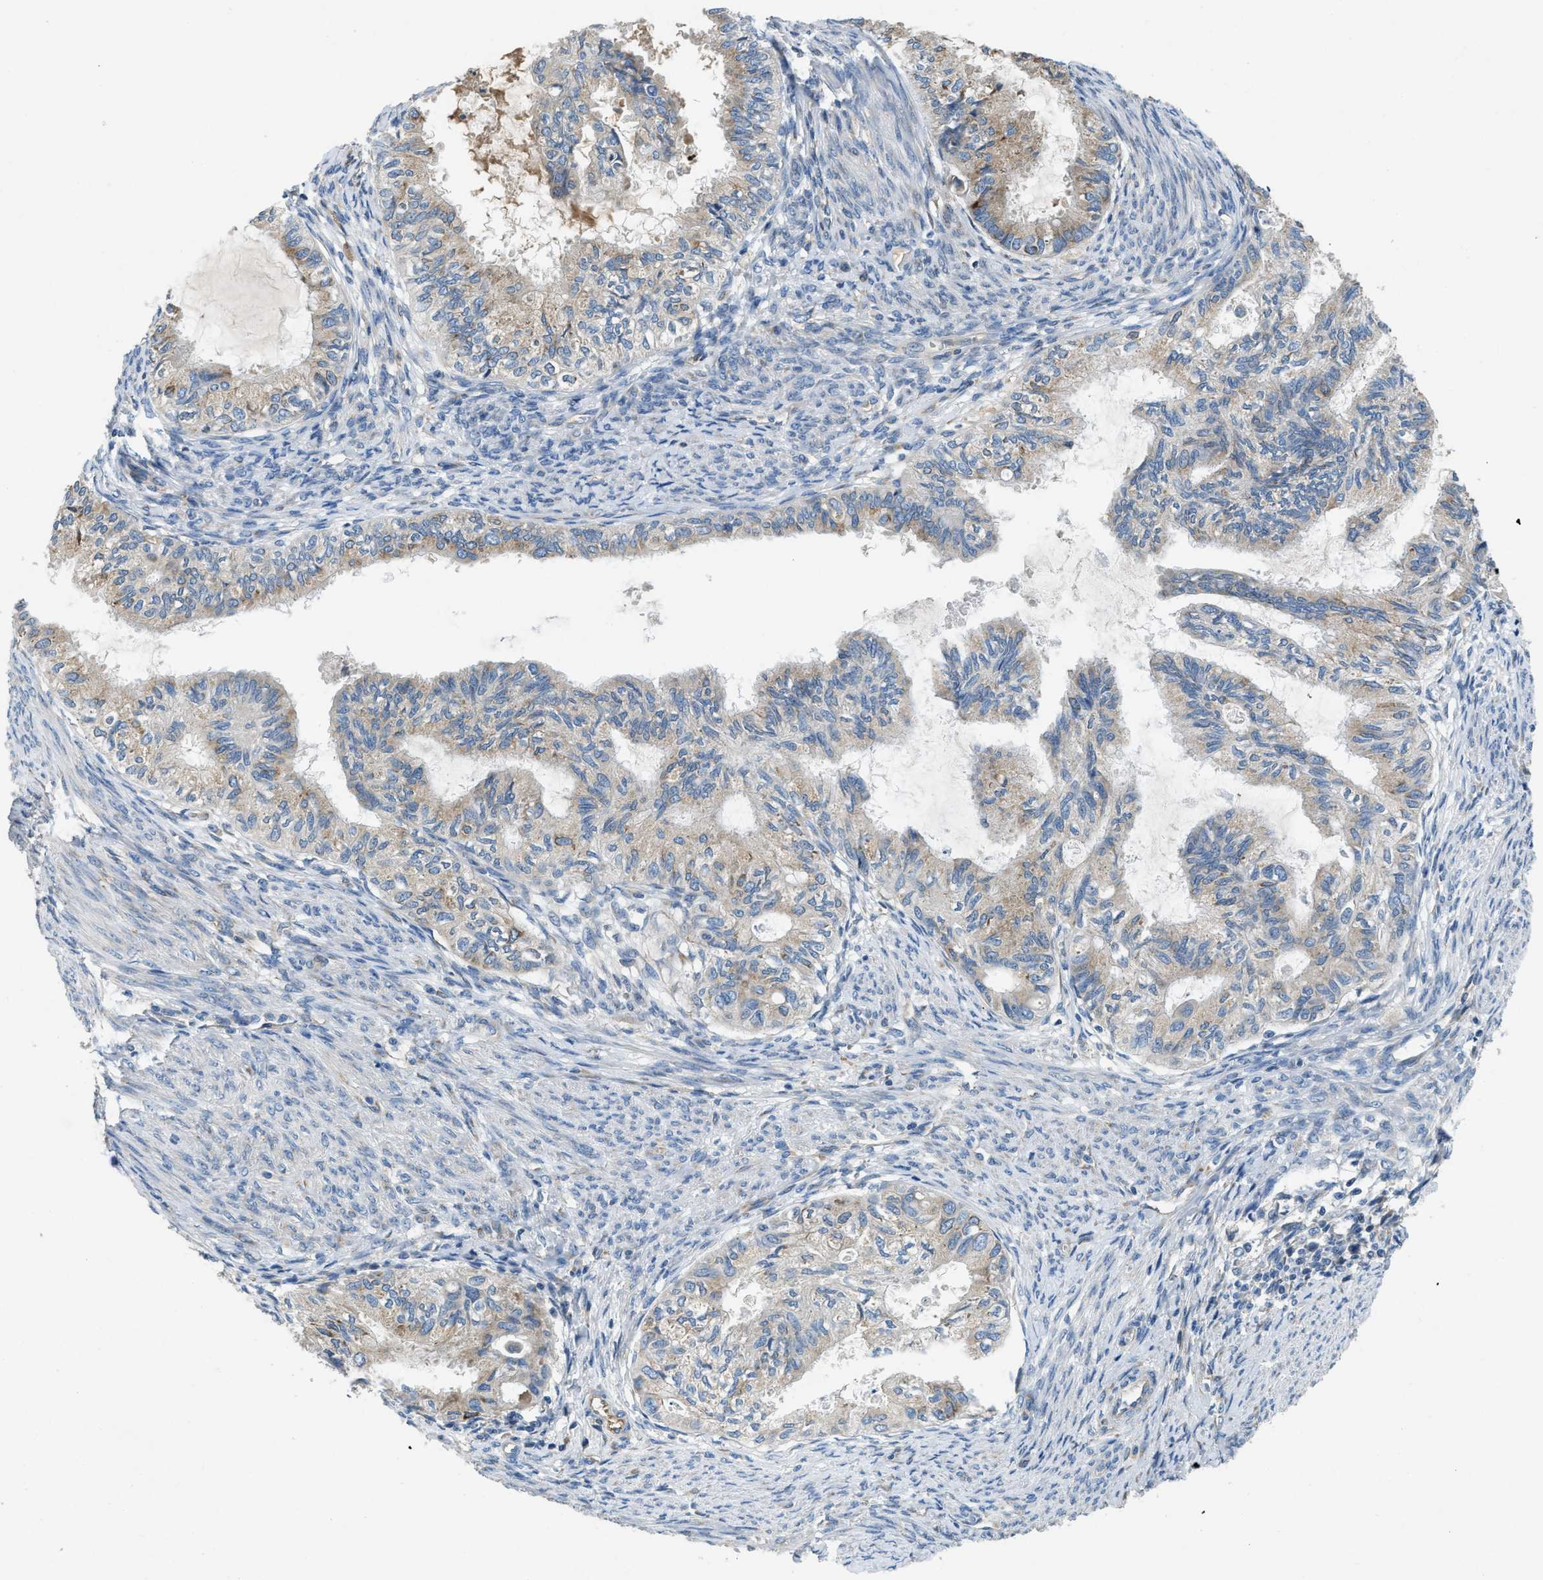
{"staining": {"intensity": "weak", "quantity": "25%-75%", "location": "cytoplasmic/membranous"}, "tissue": "cervical cancer", "cell_type": "Tumor cells", "image_type": "cancer", "snomed": [{"axis": "morphology", "description": "Normal tissue, NOS"}, {"axis": "morphology", "description": "Adenocarcinoma, NOS"}, {"axis": "topography", "description": "Cervix"}, {"axis": "topography", "description": "Endometrium"}], "caption": "Weak cytoplasmic/membranous protein expression is identified in about 25%-75% of tumor cells in cervical cancer.", "gene": "GGCX", "patient": {"sex": "female", "age": 86}}